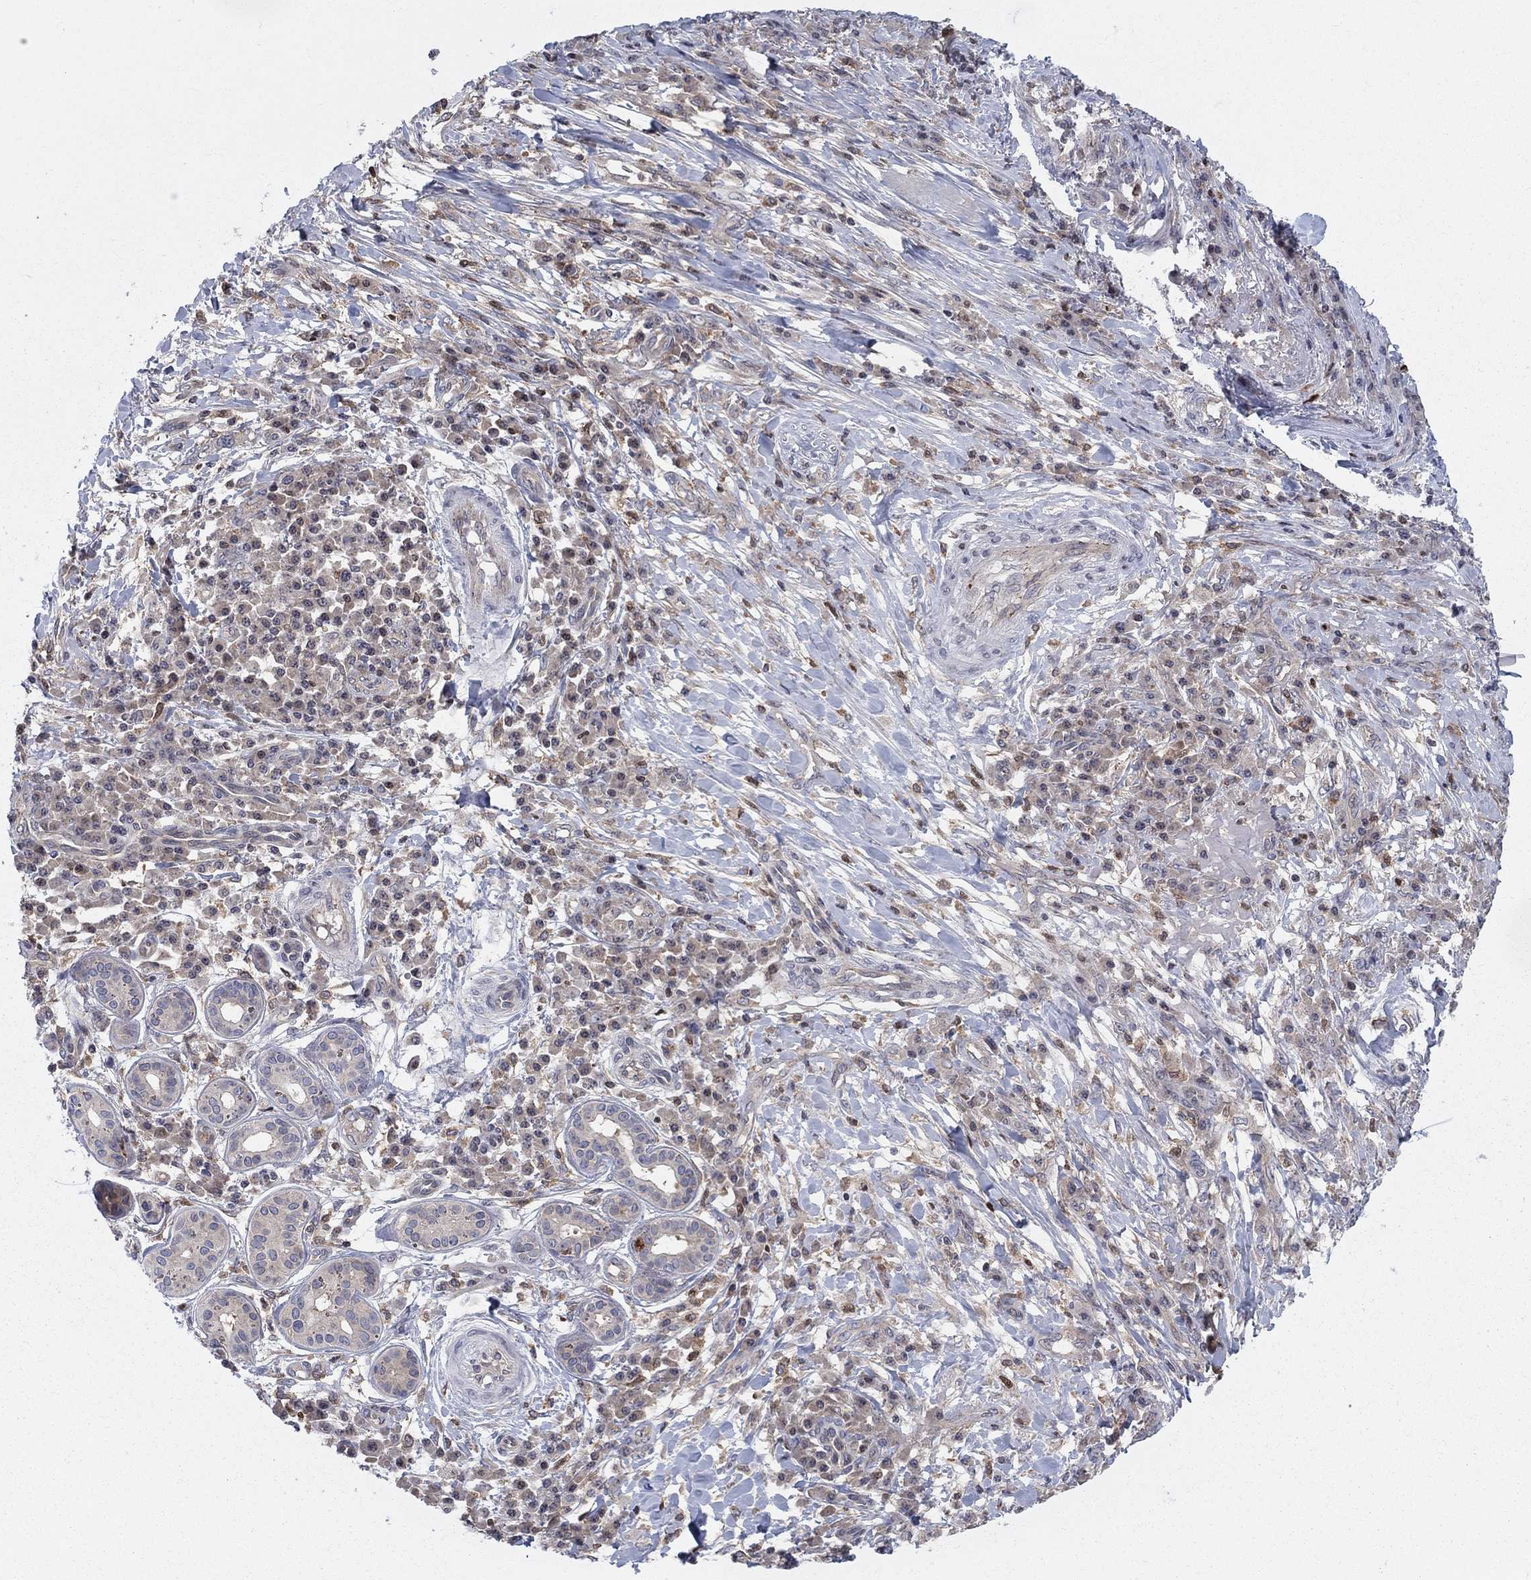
{"staining": {"intensity": "weak", "quantity": "<25%", "location": "cytoplasmic/membranous"}, "tissue": "skin cancer", "cell_type": "Tumor cells", "image_type": "cancer", "snomed": [{"axis": "morphology", "description": "Squamous cell carcinoma, NOS"}, {"axis": "topography", "description": "Skin"}], "caption": "This is a photomicrograph of immunohistochemistry (IHC) staining of skin cancer (squamous cell carcinoma), which shows no positivity in tumor cells.", "gene": "ZNHIT3", "patient": {"sex": "male", "age": 92}}